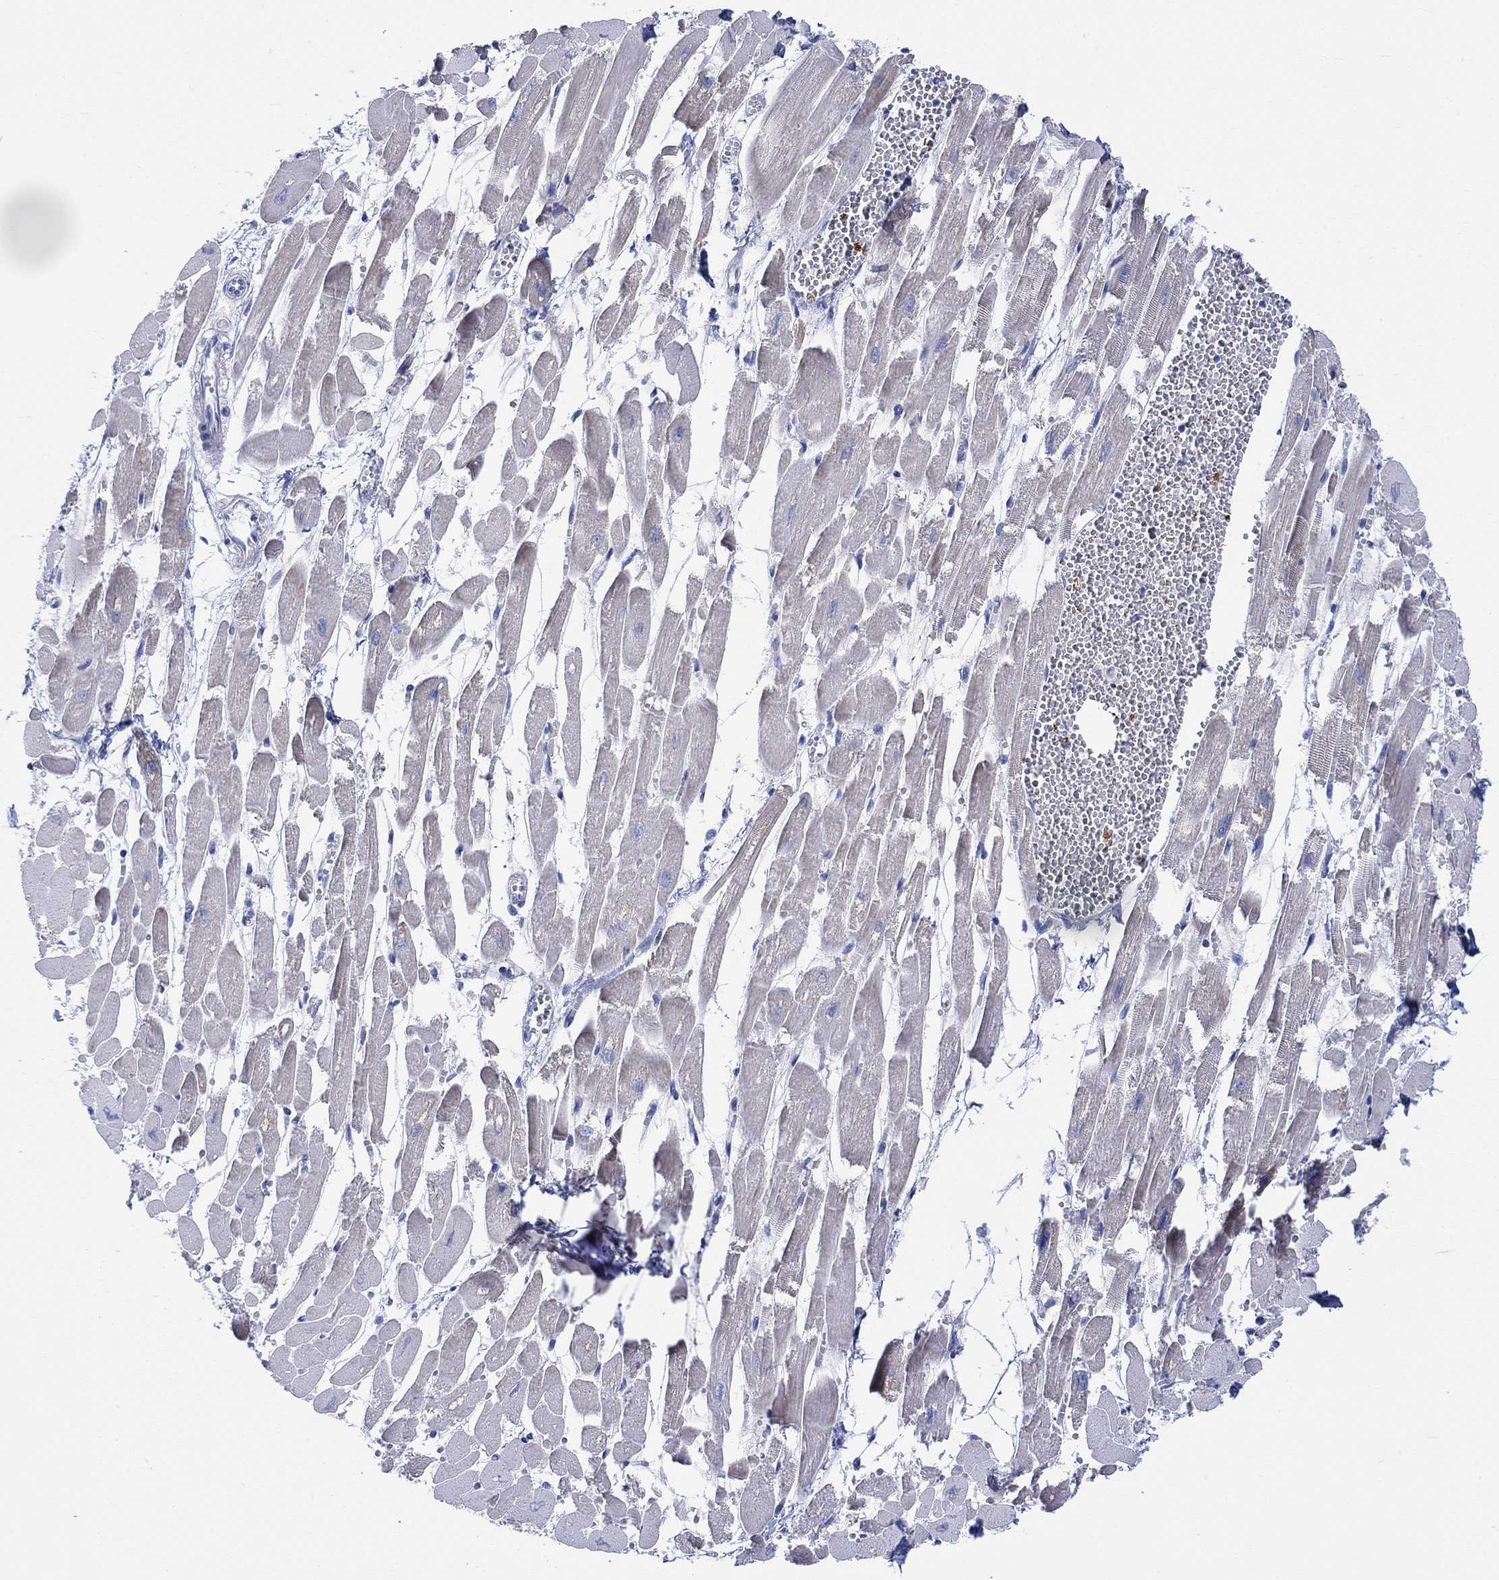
{"staining": {"intensity": "negative", "quantity": "none", "location": "none"}, "tissue": "heart muscle", "cell_type": "Cardiomyocytes", "image_type": "normal", "snomed": [{"axis": "morphology", "description": "Normal tissue, NOS"}, {"axis": "topography", "description": "Heart"}], "caption": "This is a micrograph of immunohistochemistry staining of unremarkable heart muscle, which shows no staining in cardiomyocytes.", "gene": "REEP6", "patient": {"sex": "female", "age": 52}}